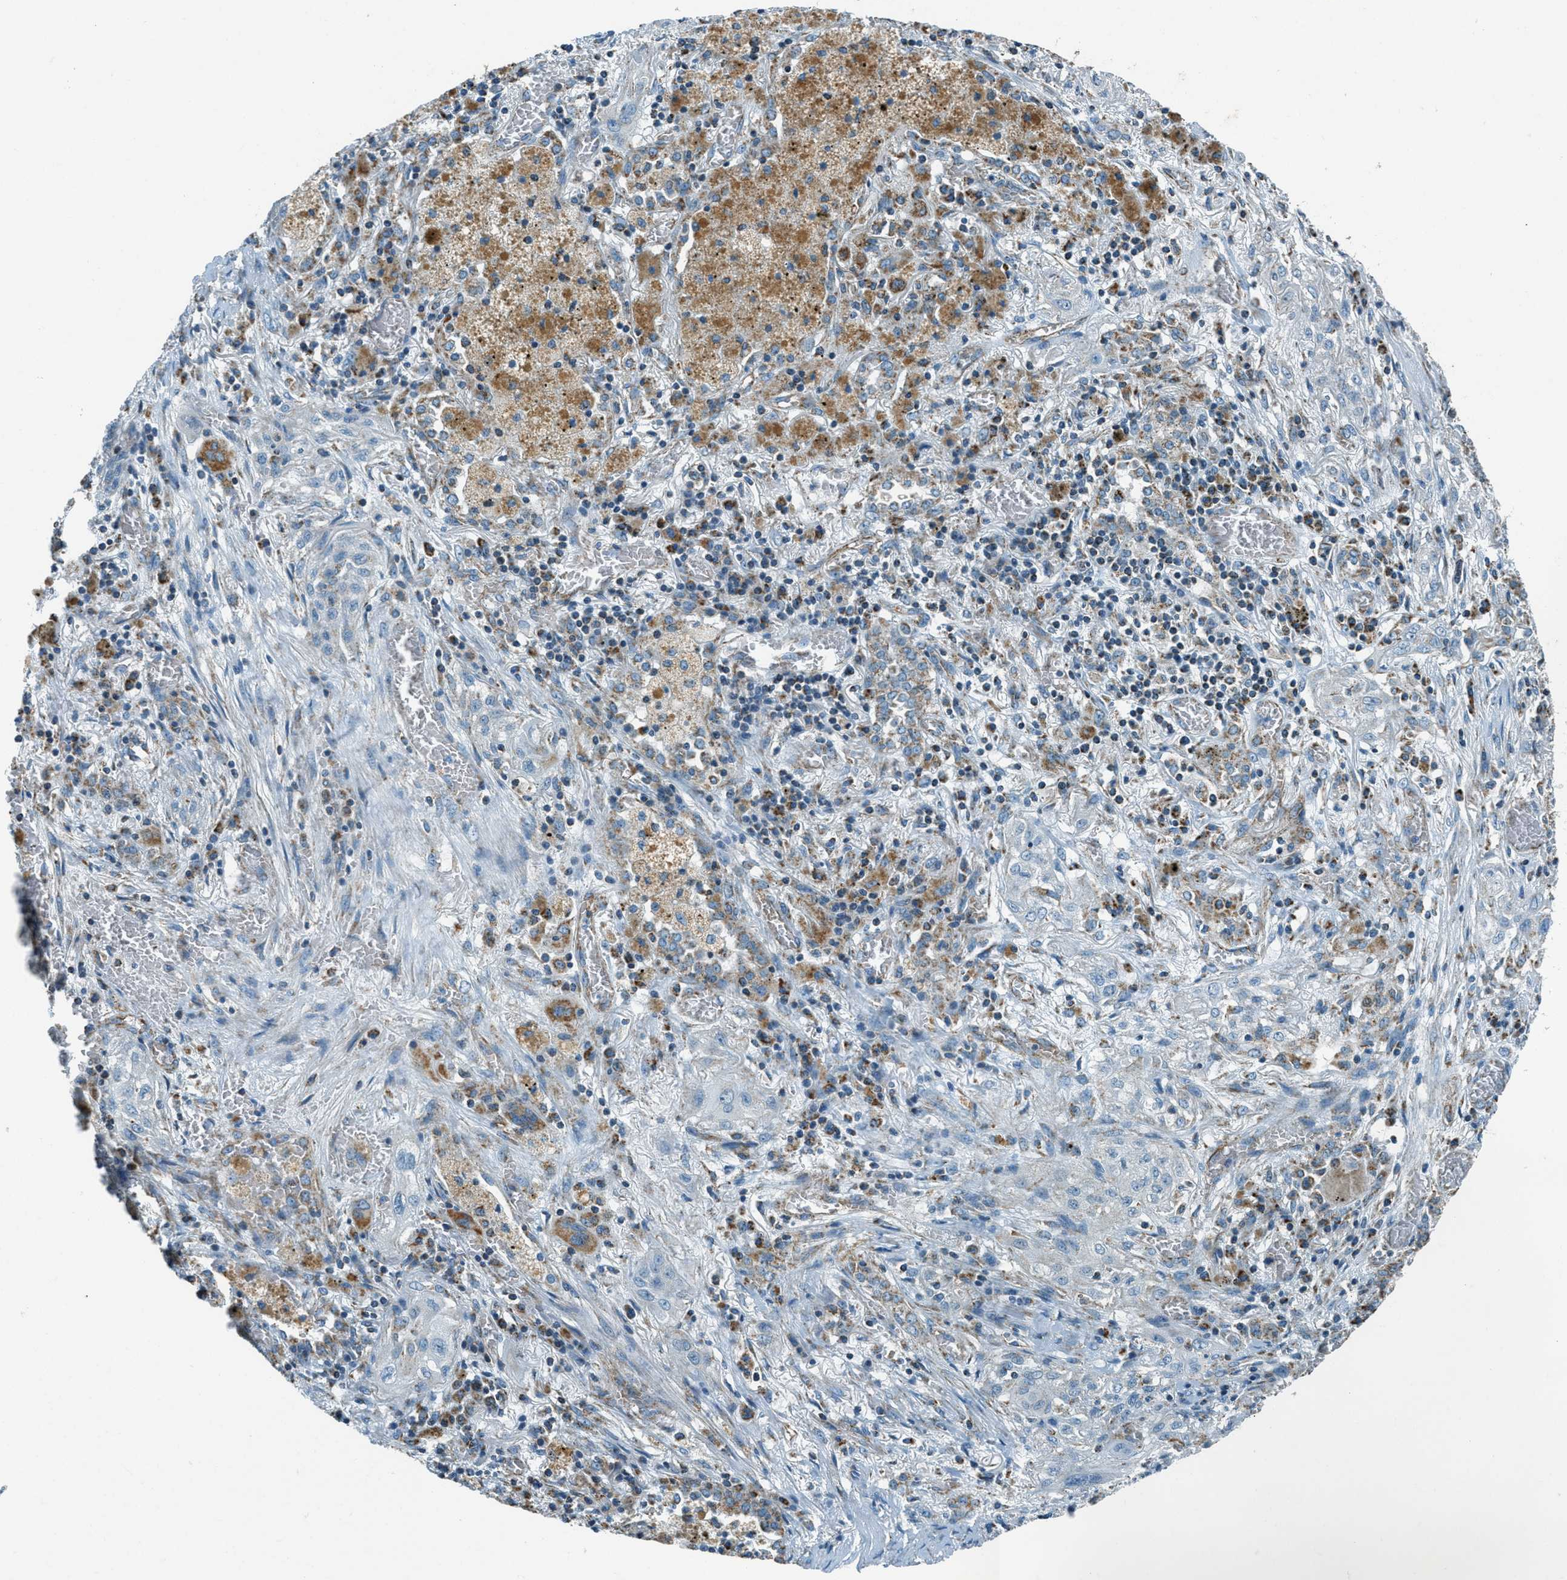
{"staining": {"intensity": "moderate", "quantity": "<25%", "location": "cytoplasmic/membranous"}, "tissue": "lung cancer", "cell_type": "Tumor cells", "image_type": "cancer", "snomed": [{"axis": "morphology", "description": "Squamous cell carcinoma, NOS"}, {"axis": "topography", "description": "Lung"}], "caption": "IHC photomicrograph of neoplastic tissue: squamous cell carcinoma (lung) stained using immunohistochemistry shows low levels of moderate protein expression localized specifically in the cytoplasmic/membranous of tumor cells, appearing as a cytoplasmic/membranous brown color.", "gene": "CHST15", "patient": {"sex": "female", "age": 47}}